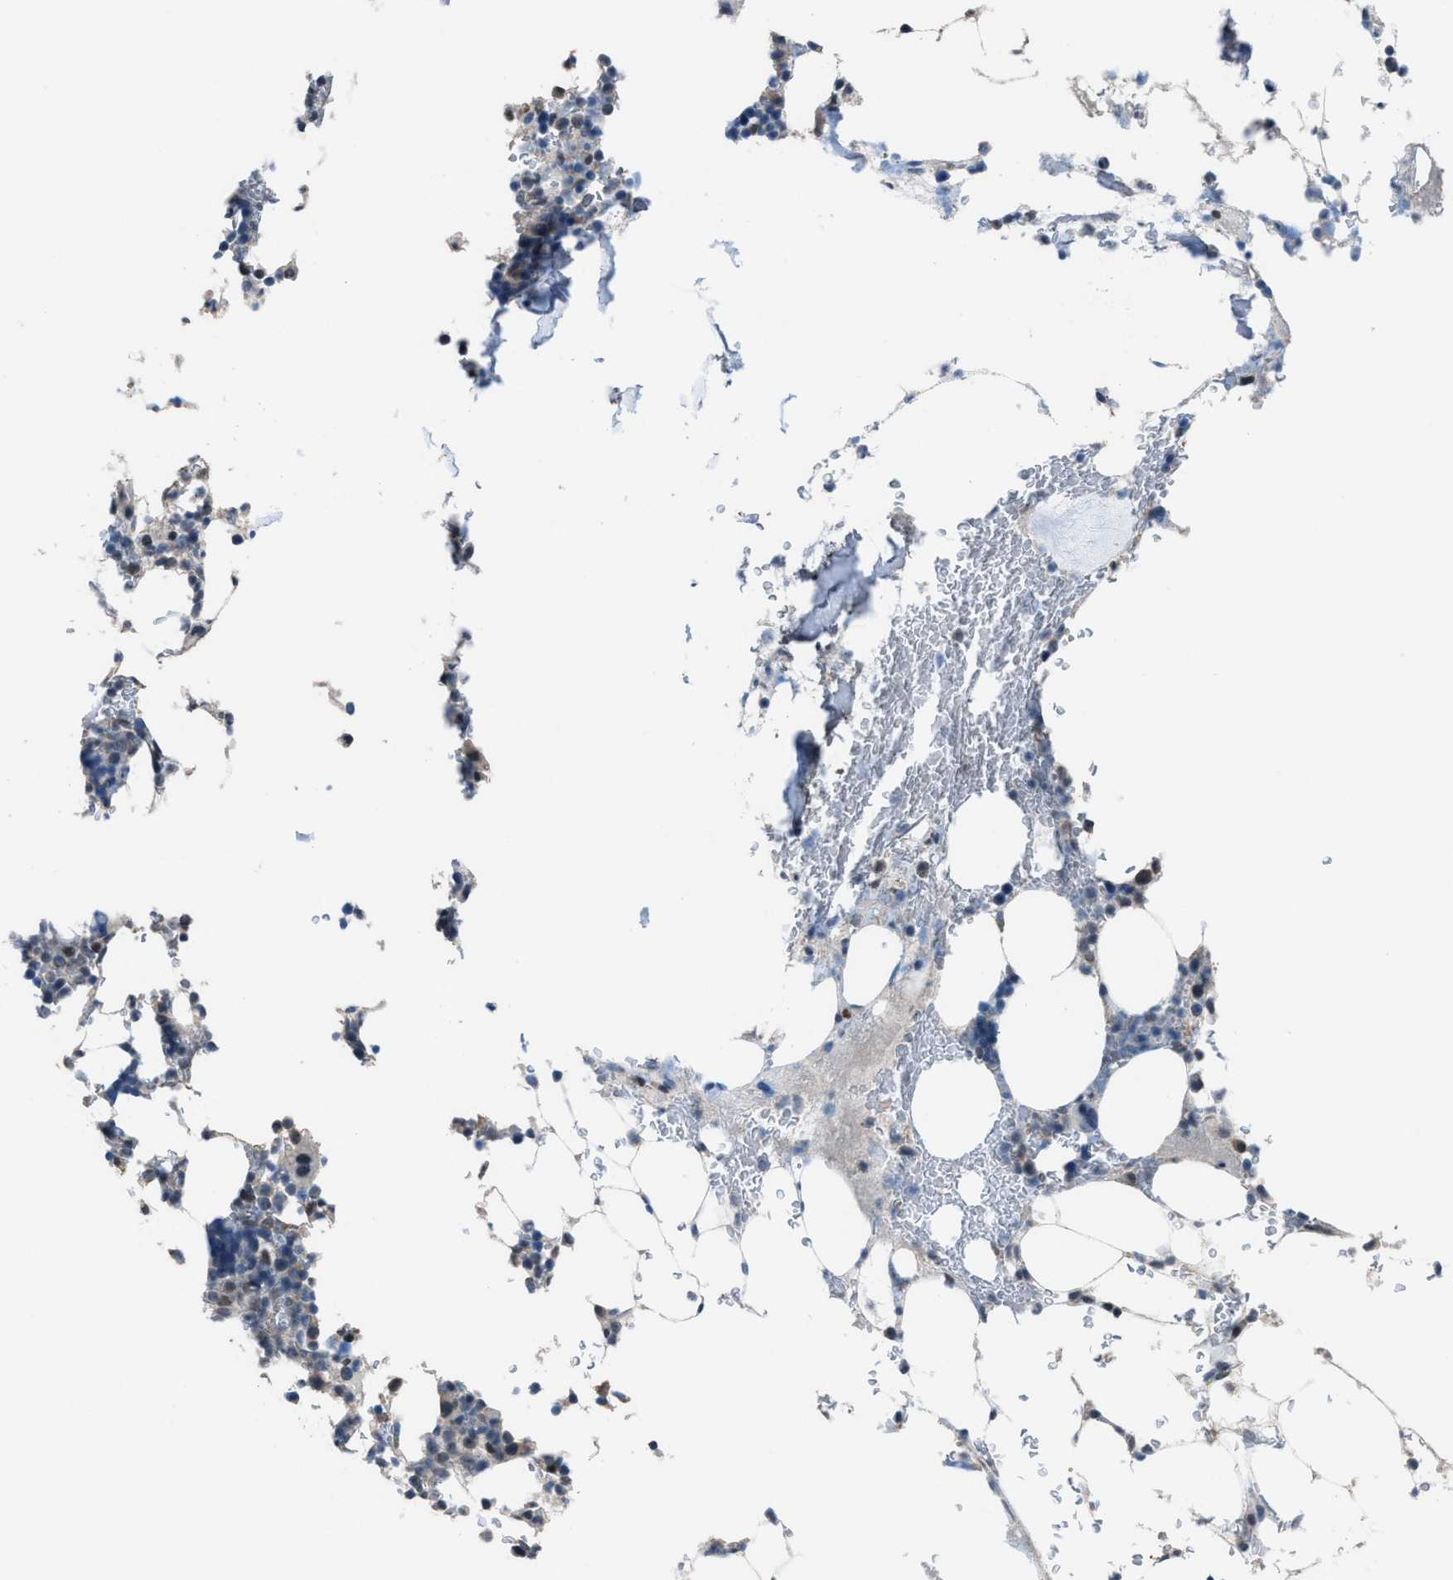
{"staining": {"intensity": "weak", "quantity": "<25%", "location": "nuclear"}, "tissue": "bone marrow", "cell_type": "Hematopoietic cells", "image_type": "normal", "snomed": [{"axis": "morphology", "description": "Normal tissue, NOS"}, {"axis": "topography", "description": "Bone marrow"}], "caption": "High magnification brightfield microscopy of unremarkable bone marrow stained with DAB (brown) and counterstained with hematoxylin (blue): hematopoietic cells show no significant expression. (Stains: DAB (3,3'-diaminobenzidine) immunohistochemistry (IHC) with hematoxylin counter stain, Microscopy: brightfield microscopy at high magnification).", "gene": "ZNF276", "patient": {"sex": "female", "age": 81}}